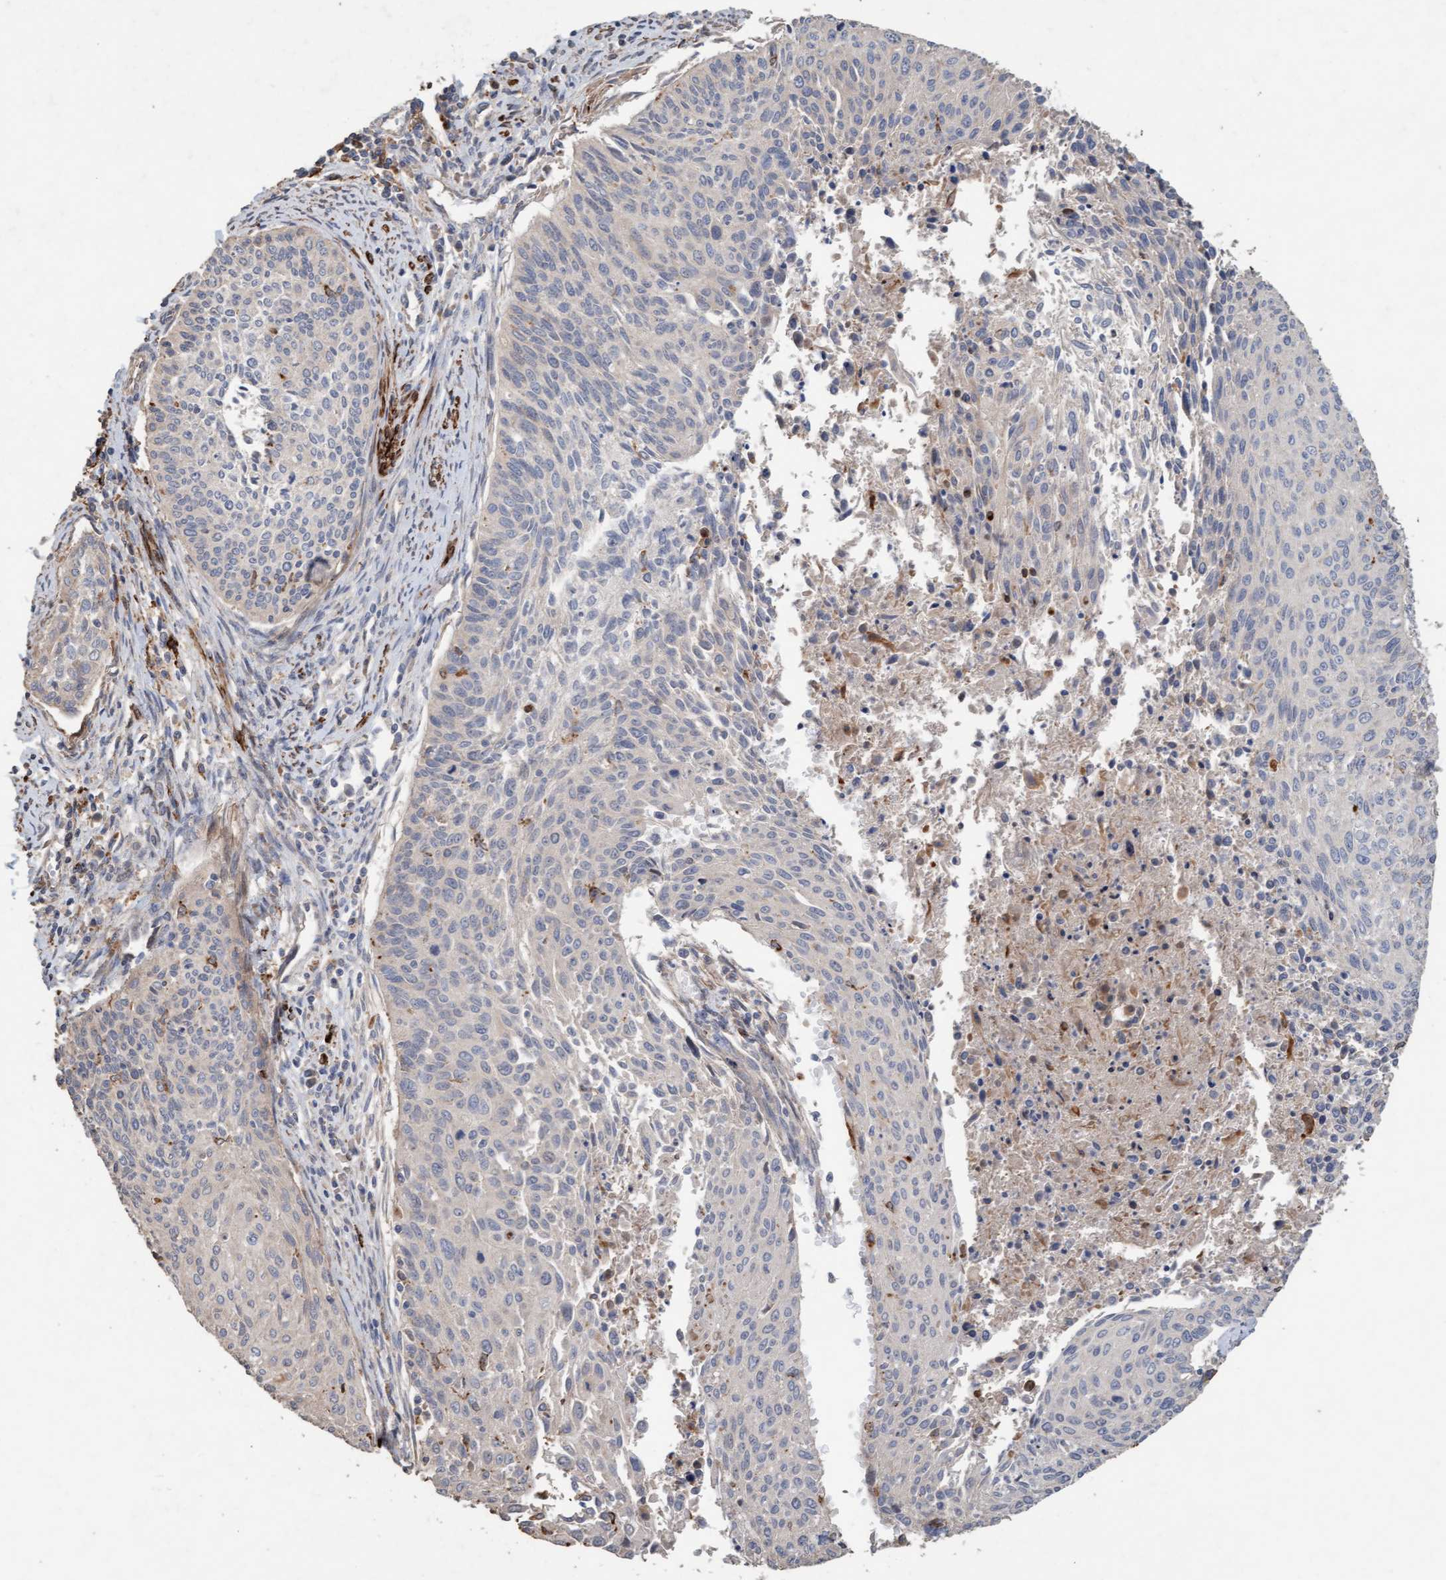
{"staining": {"intensity": "negative", "quantity": "none", "location": "none"}, "tissue": "cervical cancer", "cell_type": "Tumor cells", "image_type": "cancer", "snomed": [{"axis": "morphology", "description": "Squamous cell carcinoma, NOS"}, {"axis": "topography", "description": "Cervix"}], "caption": "Immunohistochemistry of cervical squamous cell carcinoma reveals no positivity in tumor cells.", "gene": "LONRF1", "patient": {"sex": "female", "age": 55}}